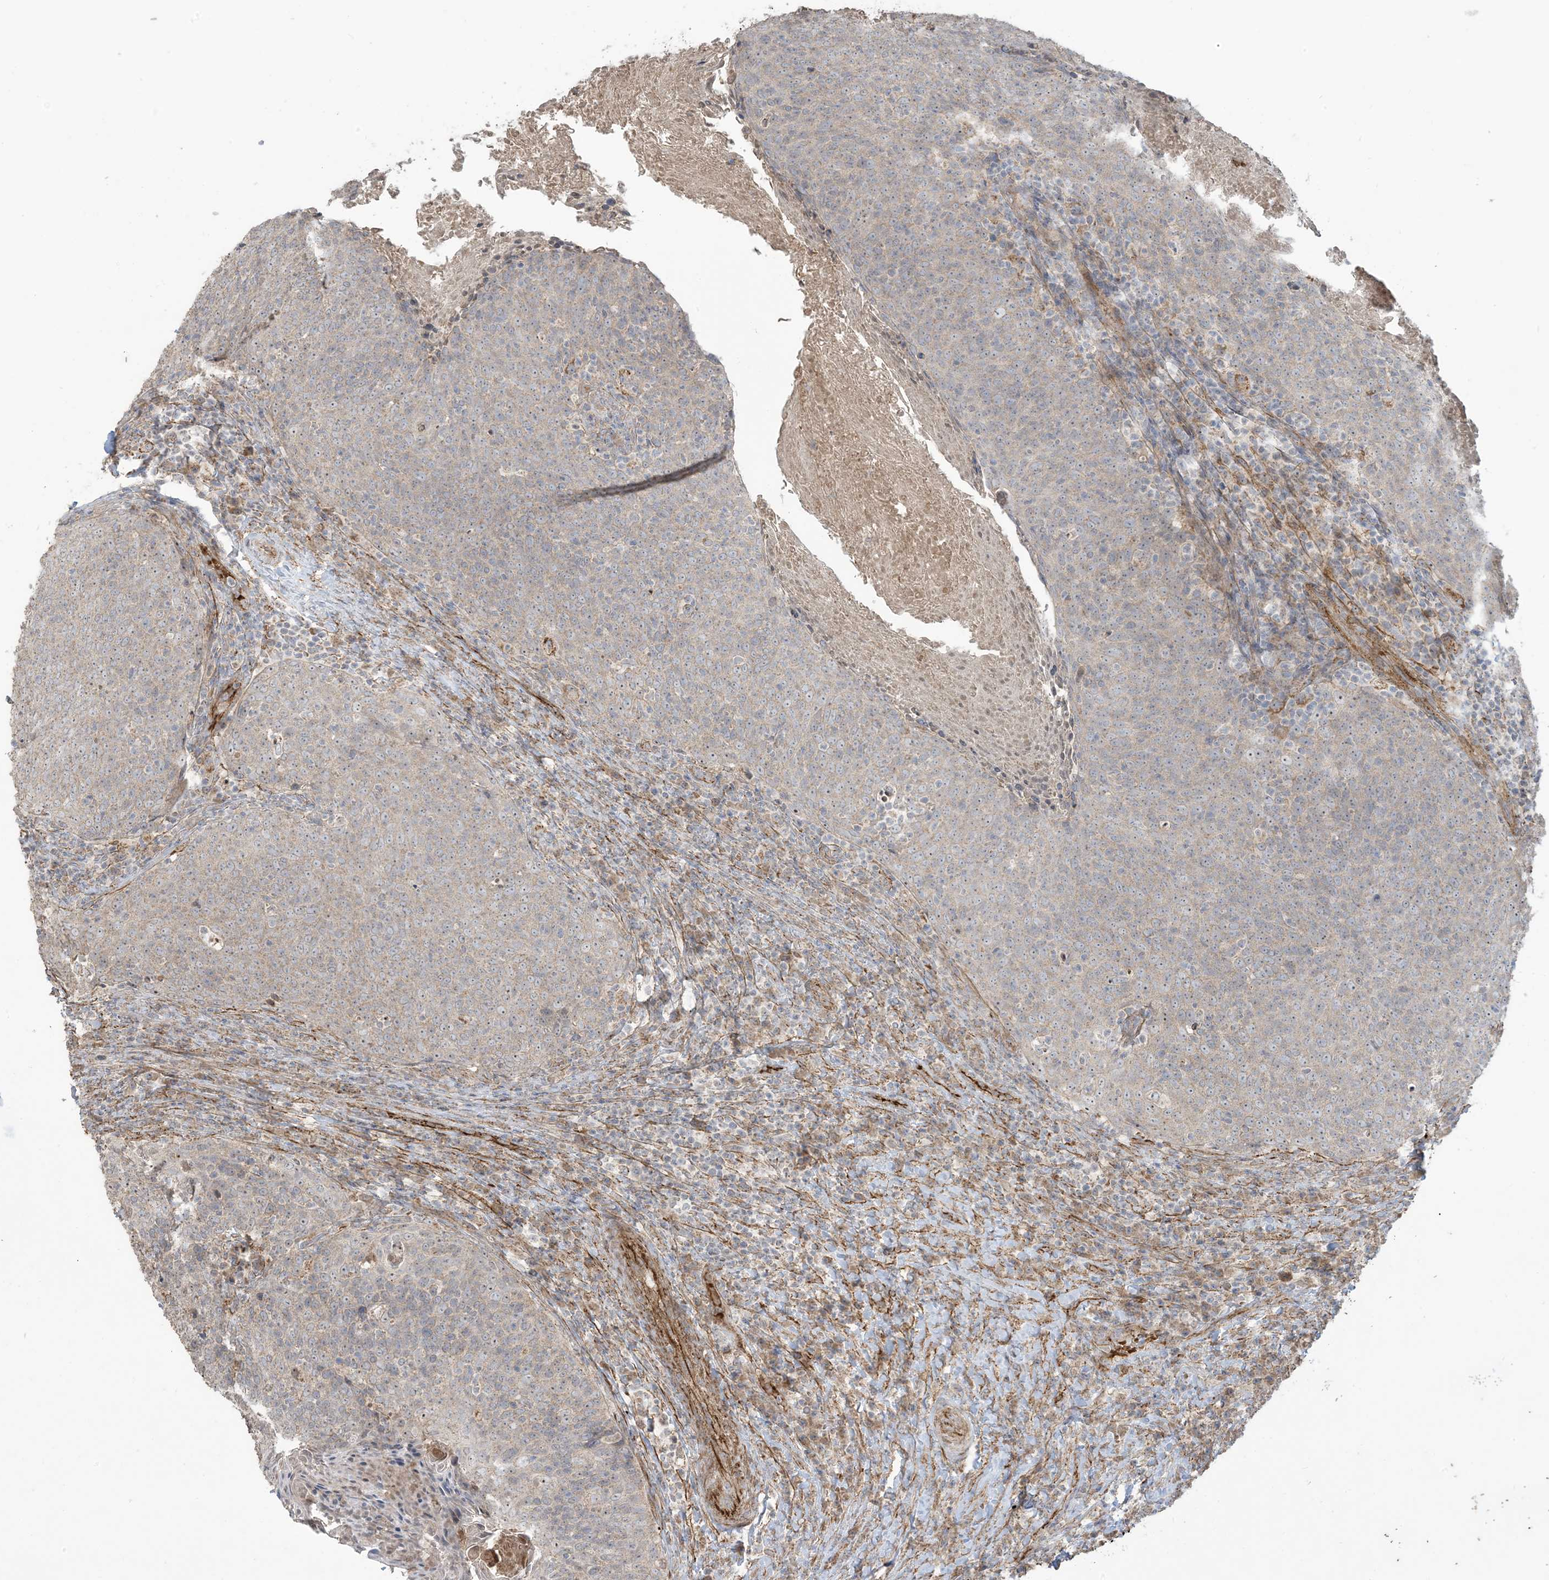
{"staining": {"intensity": "negative", "quantity": "none", "location": "none"}, "tissue": "head and neck cancer", "cell_type": "Tumor cells", "image_type": "cancer", "snomed": [{"axis": "morphology", "description": "Squamous cell carcinoma, NOS"}, {"axis": "morphology", "description": "Squamous cell carcinoma, metastatic, NOS"}, {"axis": "topography", "description": "Lymph node"}, {"axis": "topography", "description": "Head-Neck"}], "caption": "Tumor cells are negative for protein expression in human head and neck cancer (metastatic squamous cell carcinoma).", "gene": "KLHL18", "patient": {"sex": "male", "age": 62}}